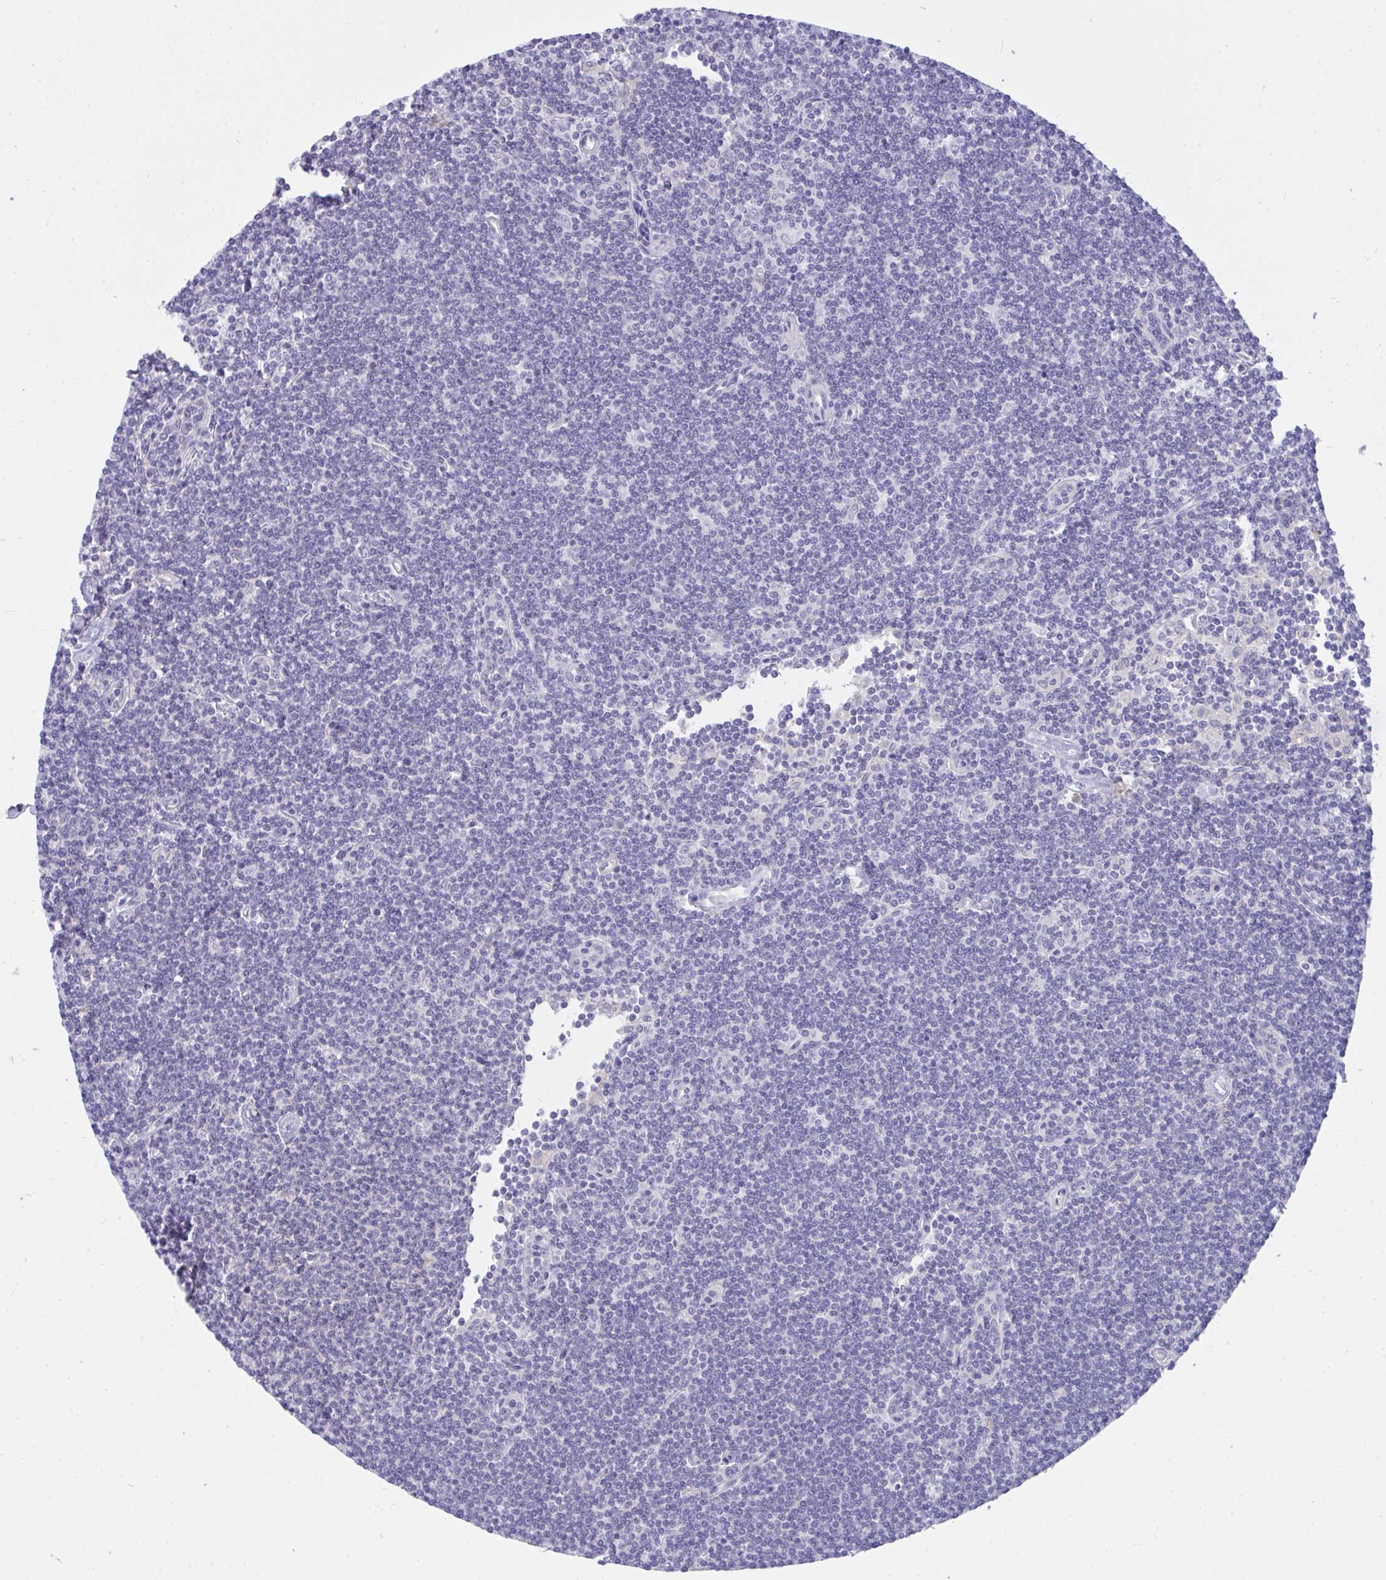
{"staining": {"intensity": "negative", "quantity": "none", "location": "none"}, "tissue": "lymphoma", "cell_type": "Tumor cells", "image_type": "cancer", "snomed": [{"axis": "morphology", "description": "Malignant lymphoma, non-Hodgkin's type, Low grade"}, {"axis": "topography", "description": "Lymph node"}], "caption": "Tumor cells show no significant protein expression in lymphoma.", "gene": "C19orf54", "patient": {"sex": "female", "age": 73}}